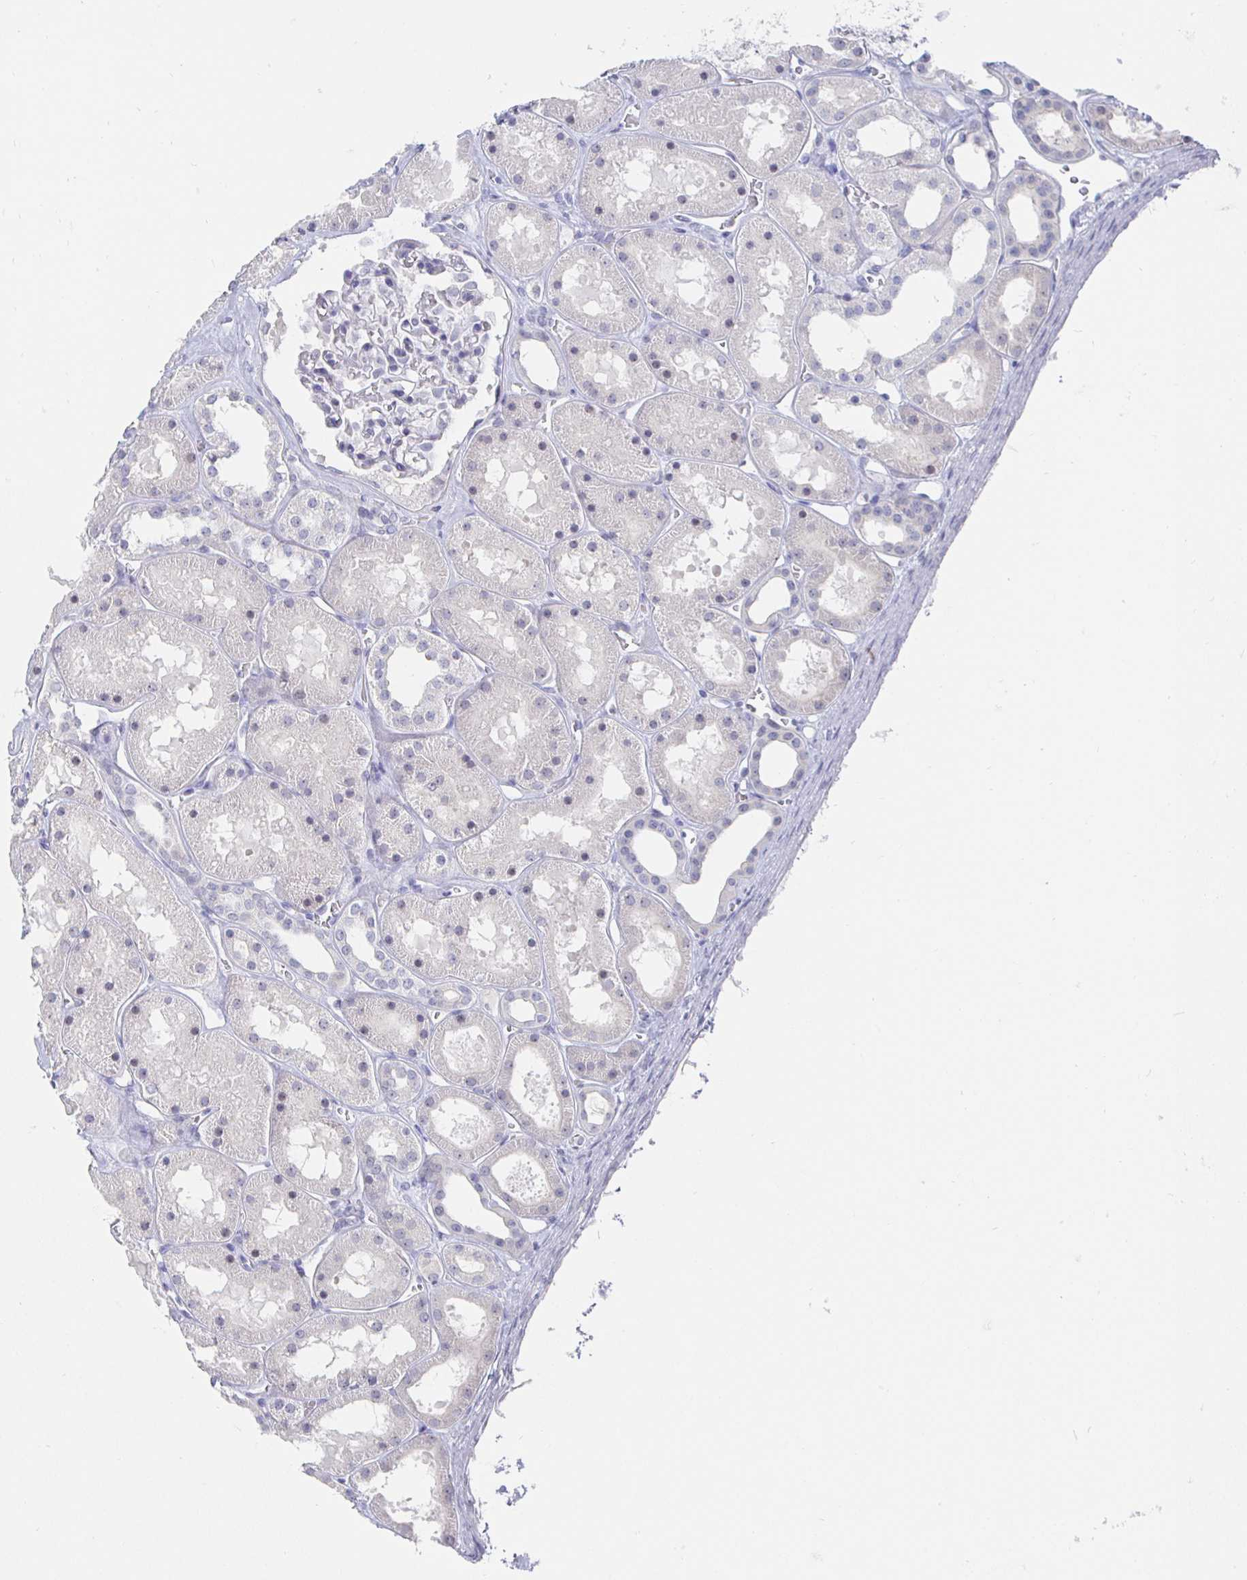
{"staining": {"intensity": "negative", "quantity": "none", "location": "none"}, "tissue": "kidney", "cell_type": "Cells in glomeruli", "image_type": "normal", "snomed": [{"axis": "morphology", "description": "Normal tissue, NOS"}, {"axis": "topography", "description": "Kidney"}], "caption": "Immunohistochemistry histopathology image of benign human kidney stained for a protein (brown), which displays no positivity in cells in glomeruli. (DAB immunohistochemistry, high magnification).", "gene": "LRRC23", "patient": {"sex": "female", "age": 41}}